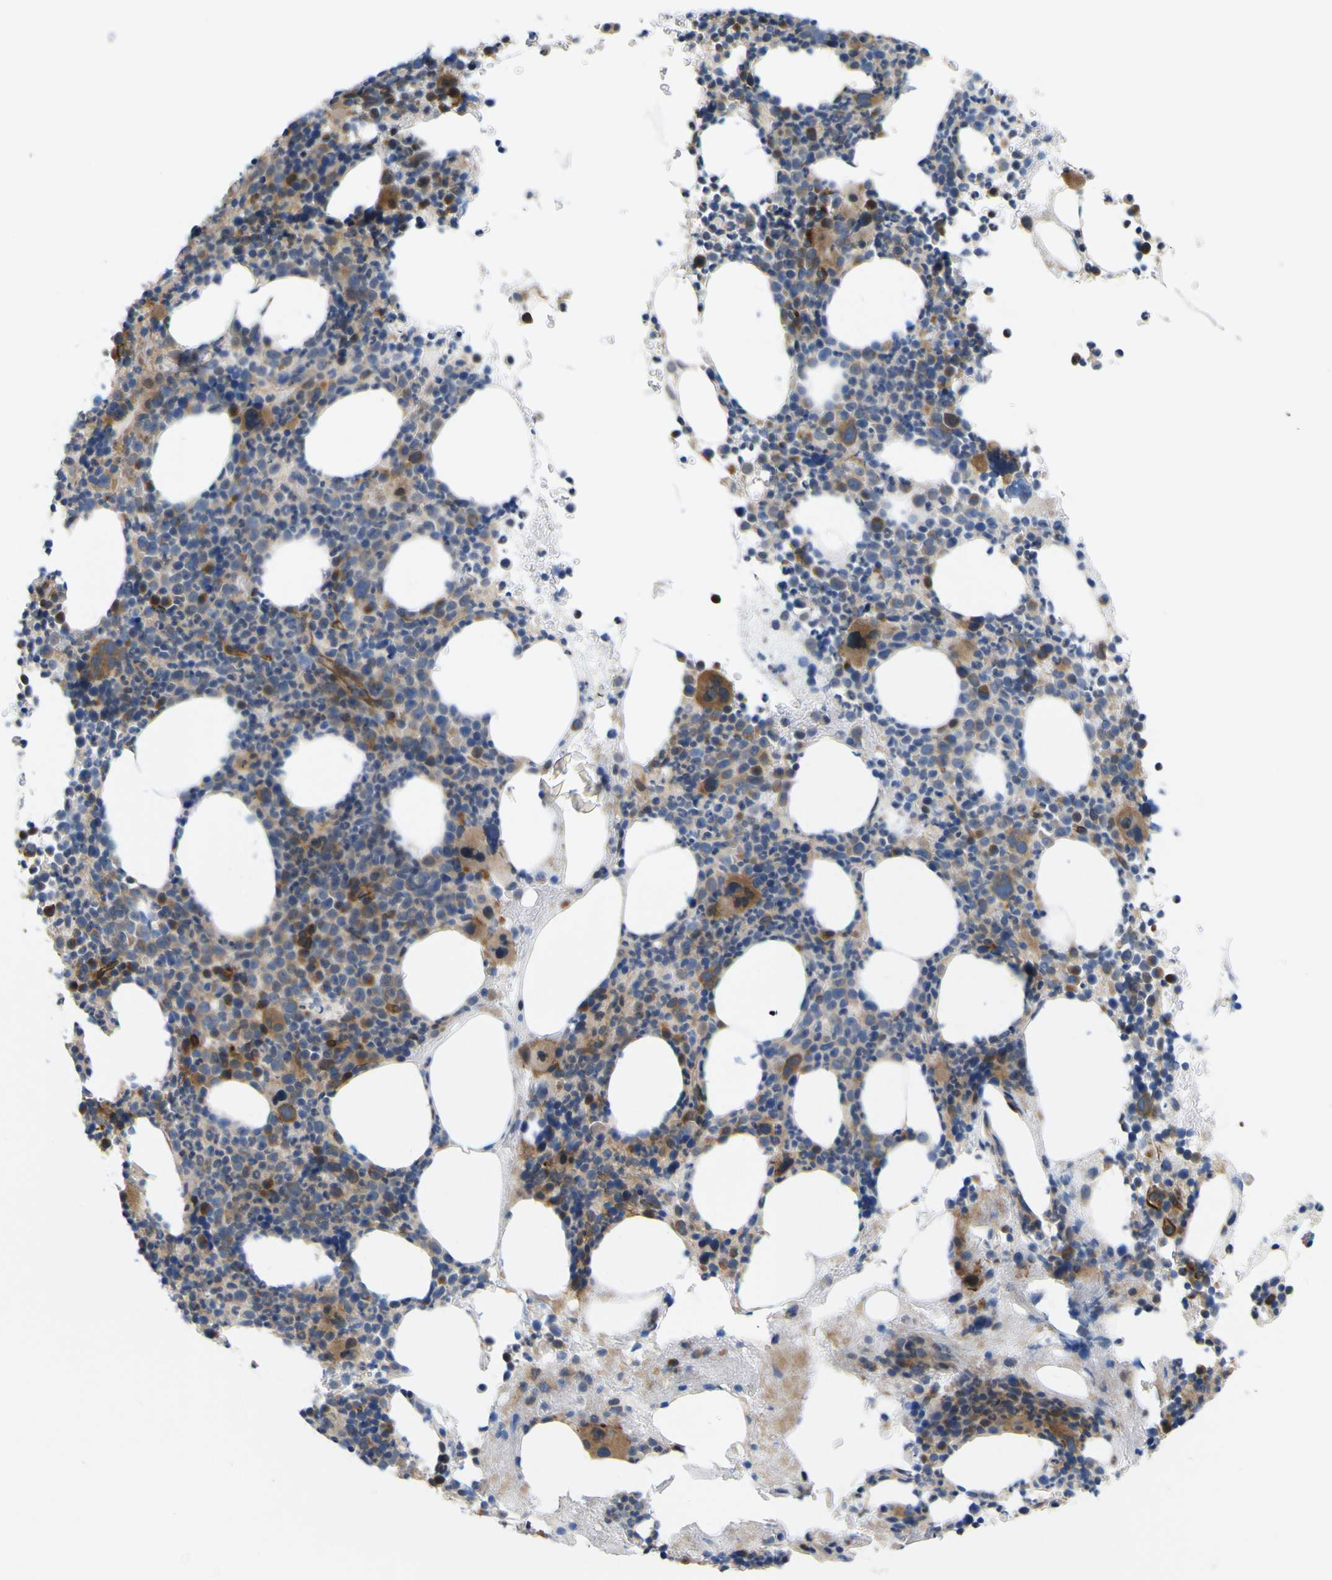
{"staining": {"intensity": "moderate", "quantity": ">75%", "location": "cytoplasmic/membranous"}, "tissue": "bone marrow", "cell_type": "Hematopoietic cells", "image_type": "normal", "snomed": [{"axis": "morphology", "description": "Normal tissue, NOS"}, {"axis": "morphology", "description": "Inflammation, NOS"}, {"axis": "topography", "description": "Bone marrow"}], "caption": "IHC photomicrograph of normal bone marrow: bone marrow stained using immunohistochemistry (IHC) reveals medium levels of moderate protein expression localized specifically in the cytoplasmic/membranous of hematopoietic cells, appearing as a cytoplasmic/membranous brown color.", "gene": "JPH1", "patient": {"sex": "male", "age": 73}}